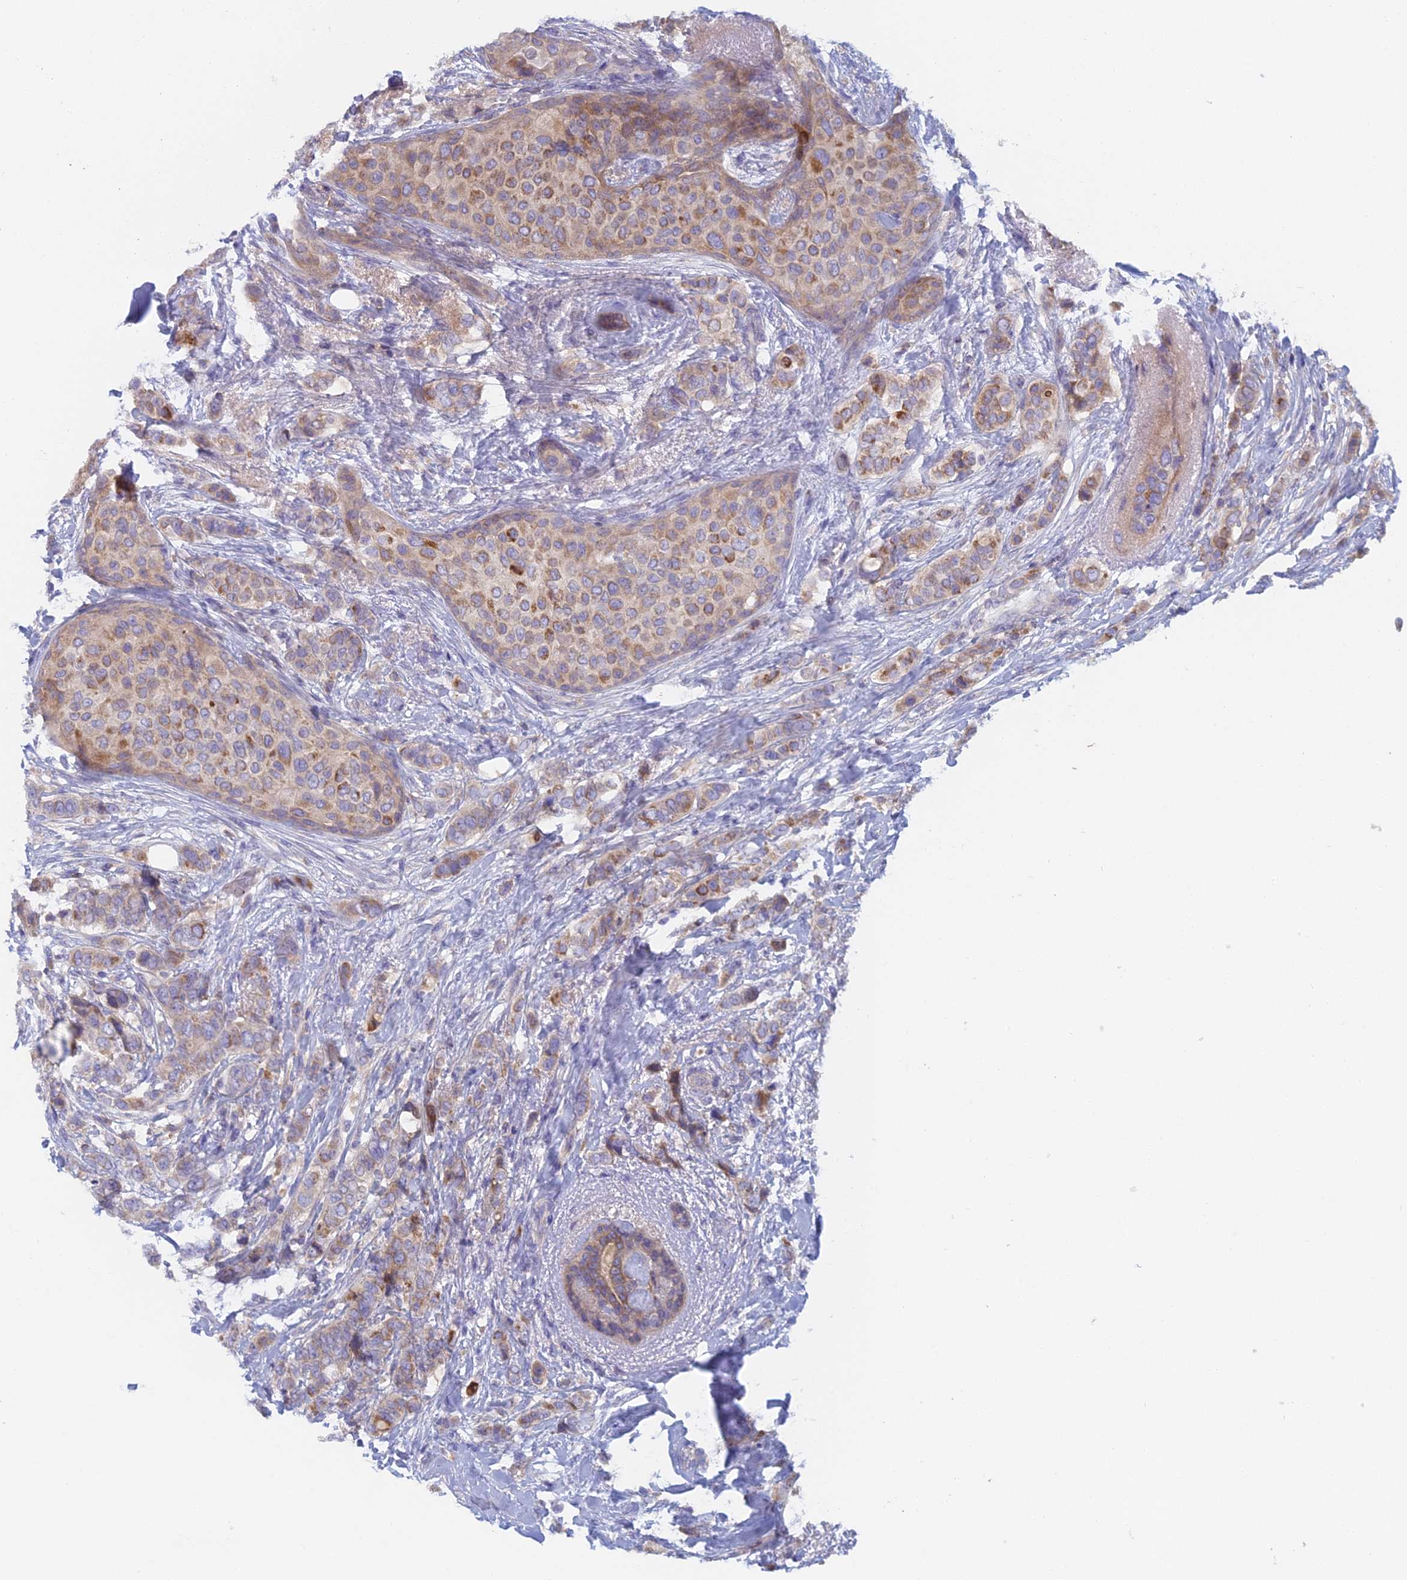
{"staining": {"intensity": "weak", "quantity": ">75%", "location": "cytoplasmic/membranous"}, "tissue": "breast cancer", "cell_type": "Tumor cells", "image_type": "cancer", "snomed": [{"axis": "morphology", "description": "Lobular carcinoma"}, {"axis": "topography", "description": "Breast"}], "caption": "Immunohistochemical staining of breast cancer (lobular carcinoma) exhibits weak cytoplasmic/membranous protein positivity in about >75% of tumor cells. (DAB (3,3'-diaminobenzidine) IHC, brown staining for protein, blue staining for nuclei).", "gene": "IFTAP", "patient": {"sex": "female", "age": 51}}